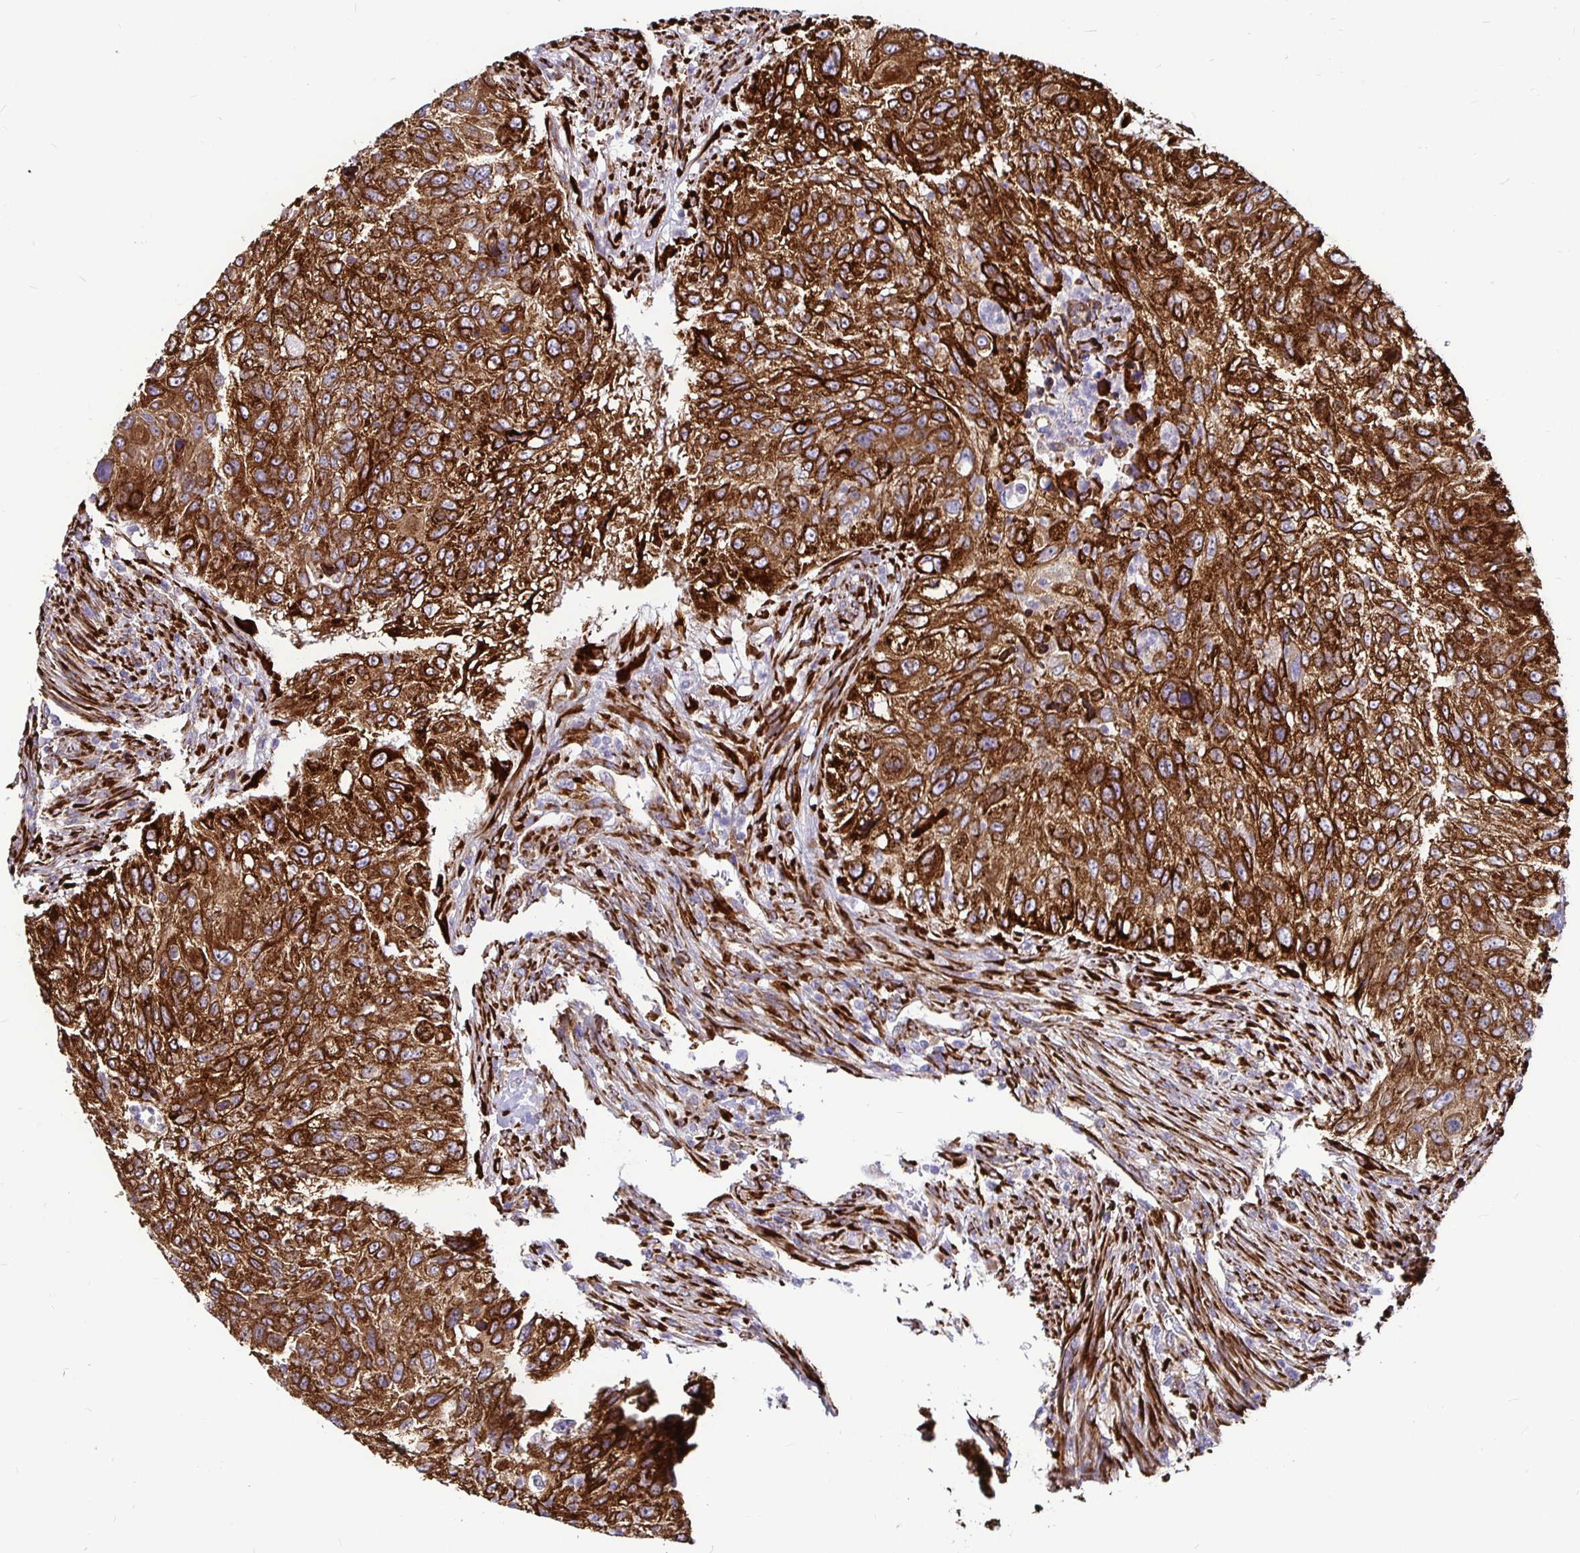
{"staining": {"intensity": "strong", "quantity": ">75%", "location": "cytoplasmic/membranous"}, "tissue": "urothelial cancer", "cell_type": "Tumor cells", "image_type": "cancer", "snomed": [{"axis": "morphology", "description": "Urothelial carcinoma, High grade"}, {"axis": "topography", "description": "Urinary bladder"}], "caption": "Immunohistochemical staining of human urothelial carcinoma (high-grade) reveals high levels of strong cytoplasmic/membranous positivity in approximately >75% of tumor cells.", "gene": "P4HA2", "patient": {"sex": "female", "age": 60}}